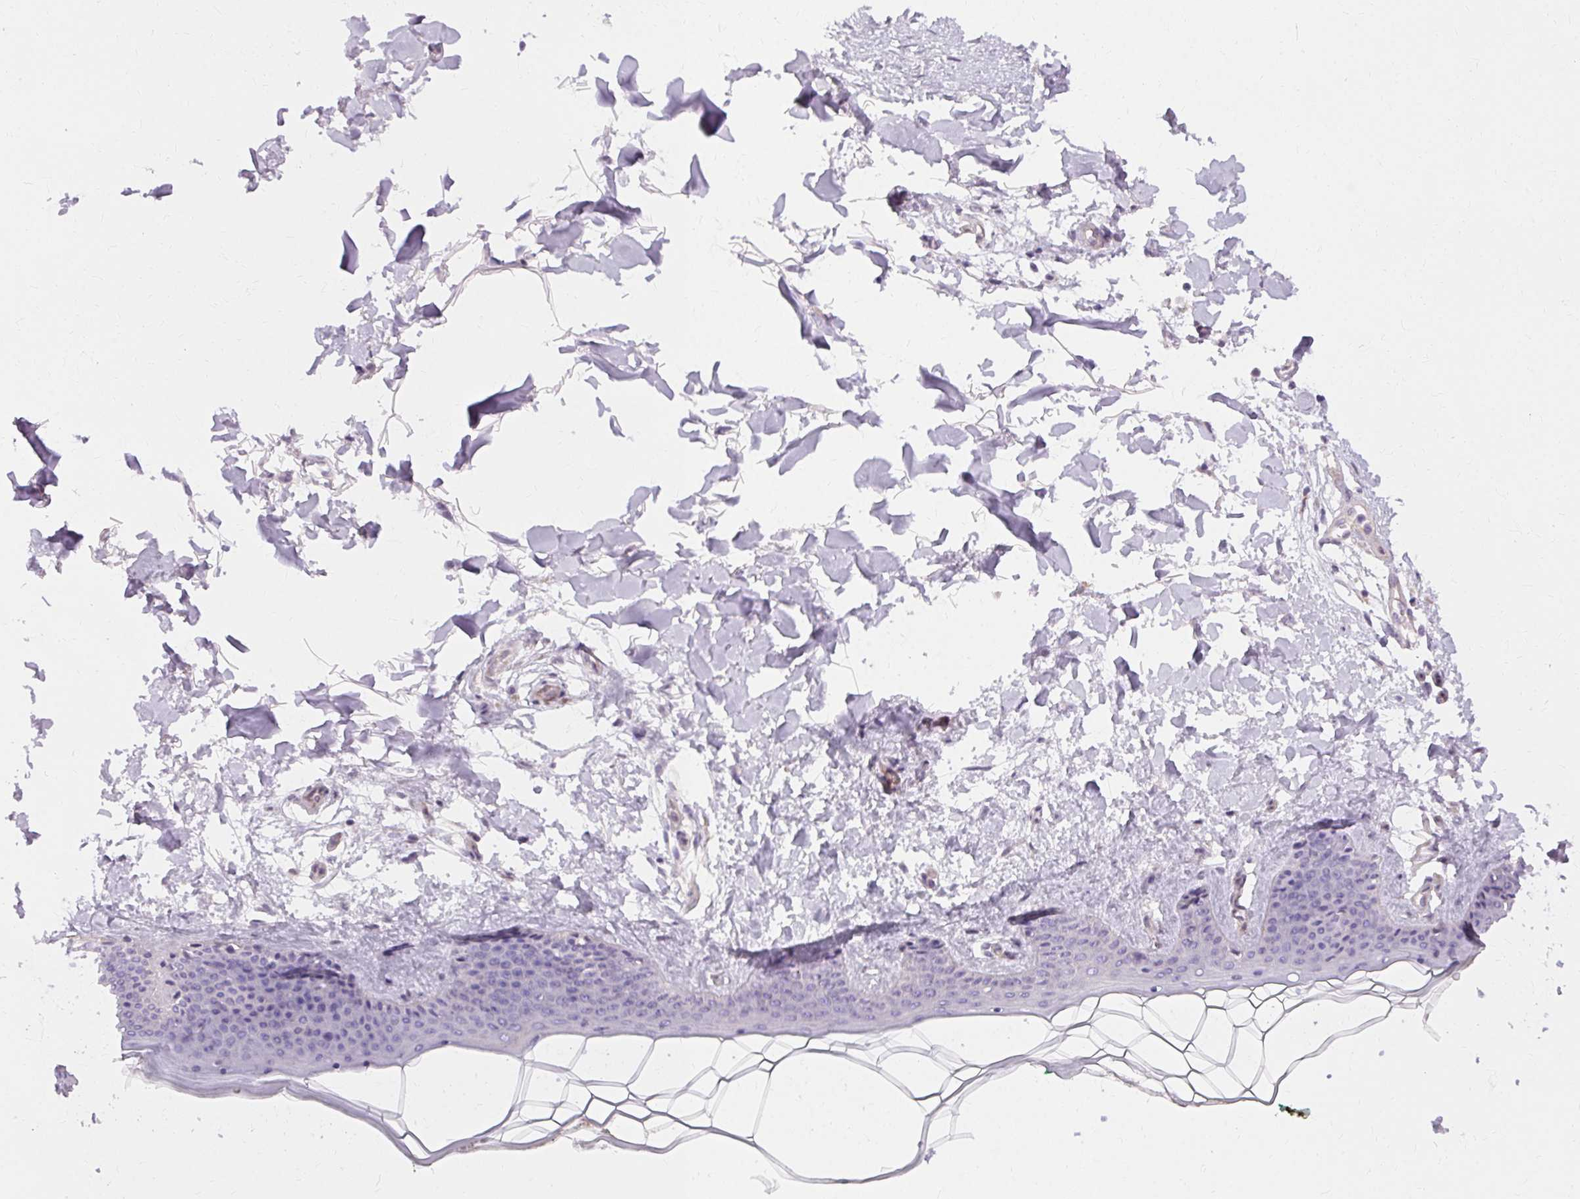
{"staining": {"intensity": "negative", "quantity": "none", "location": "none"}, "tissue": "skin", "cell_type": "Fibroblasts", "image_type": "normal", "snomed": [{"axis": "morphology", "description": "Normal tissue, NOS"}, {"axis": "topography", "description": "Skin"}], "caption": "Fibroblasts show no significant protein expression in normal skin.", "gene": "TM6SF1", "patient": {"sex": "female", "age": 34}}